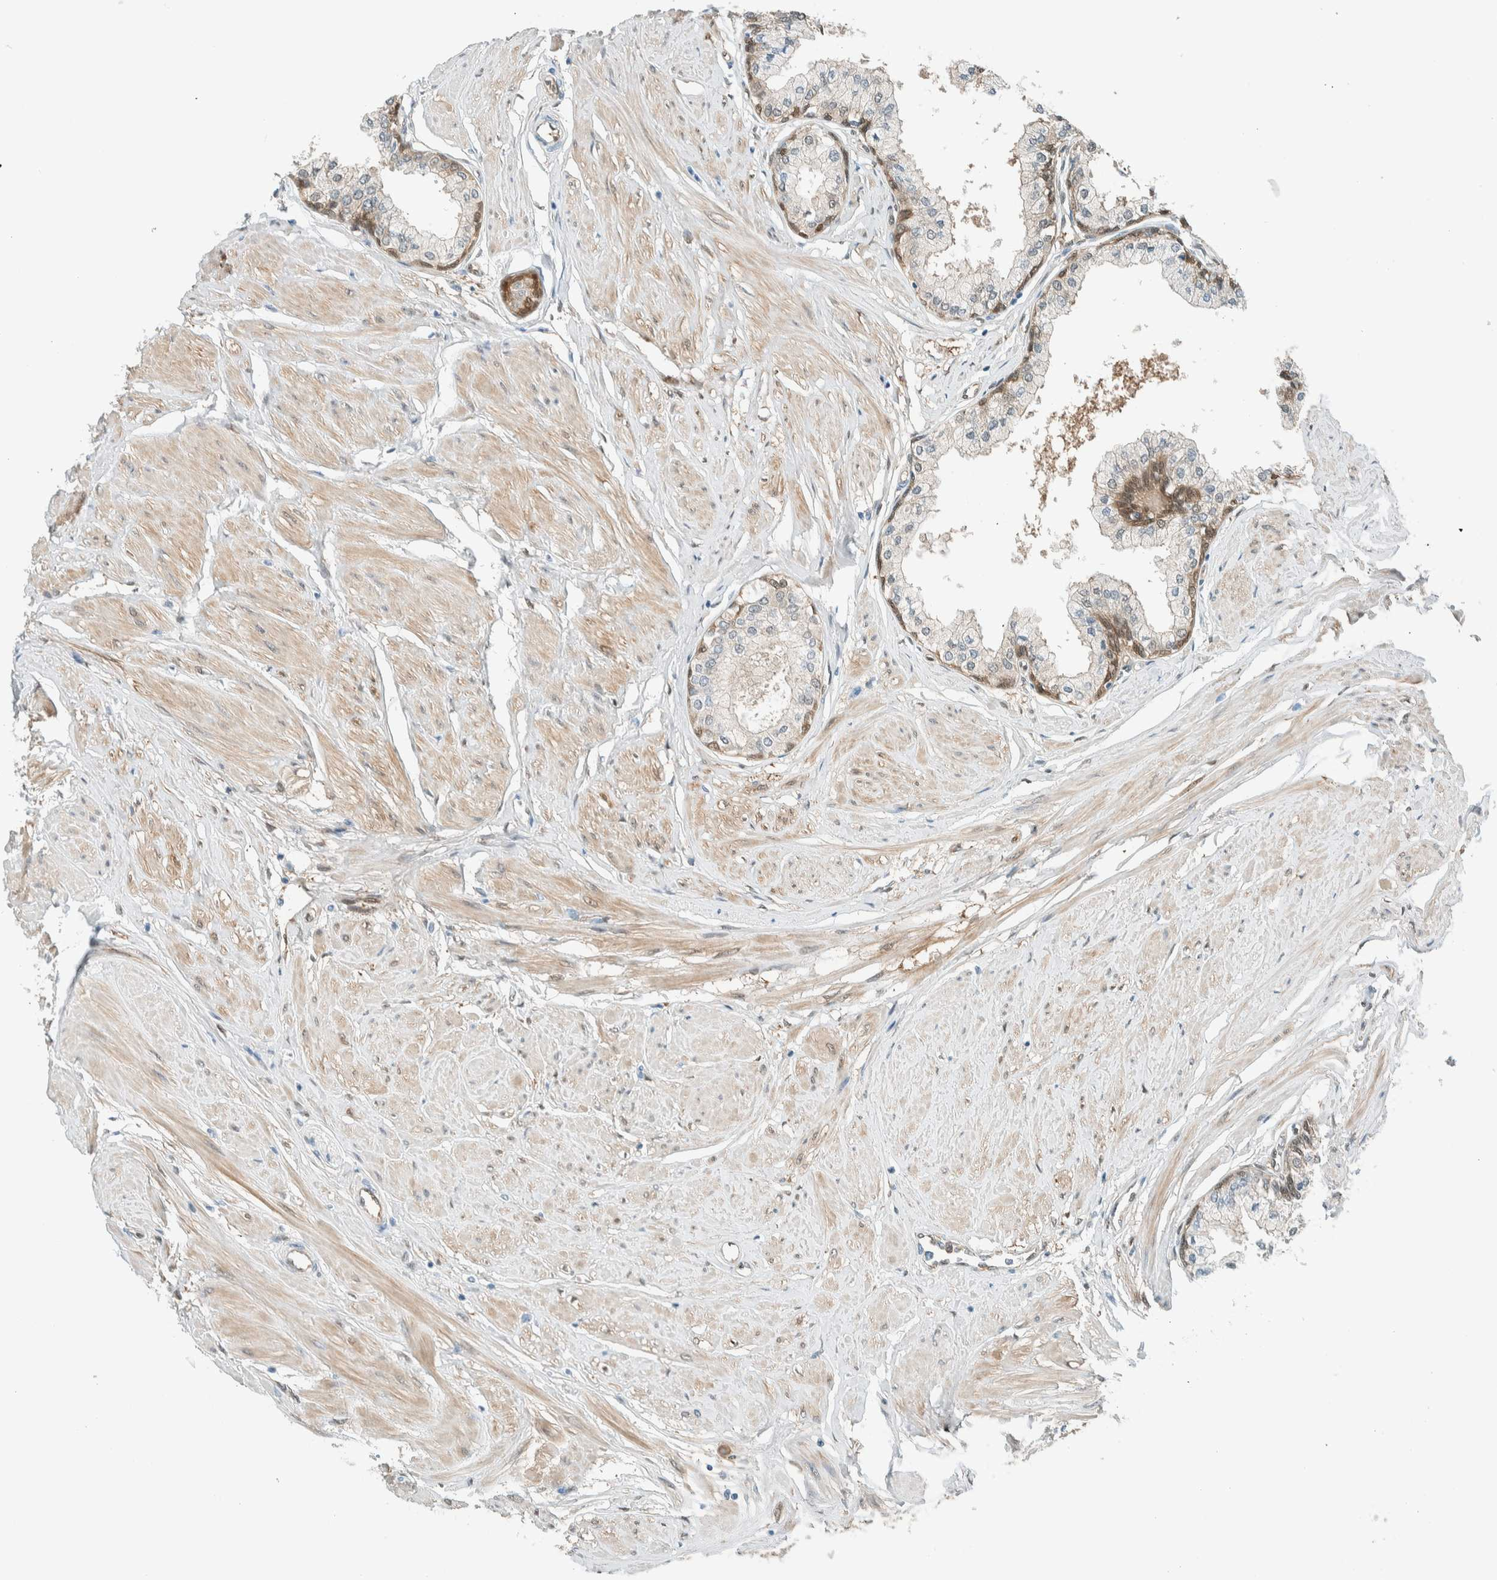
{"staining": {"intensity": "moderate", "quantity": "<25%", "location": "cytoplasmic/membranous,nuclear"}, "tissue": "seminal vesicle", "cell_type": "Glandular cells", "image_type": "normal", "snomed": [{"axis": "morphology", "description": "Normal tissue, NOS"}, {"axis": "topography", "description": "Prostate"}, {"axis": "topography", "description": "Seminal veicle"}], "caption": "A low amount of moderate cytoplasmic/membranous,nuclear staining is identified in approximately <25% of glandular cells in normal seminal vesicle.", "gene": "NXN", "patient": {"sex": "male", "age": 60}}